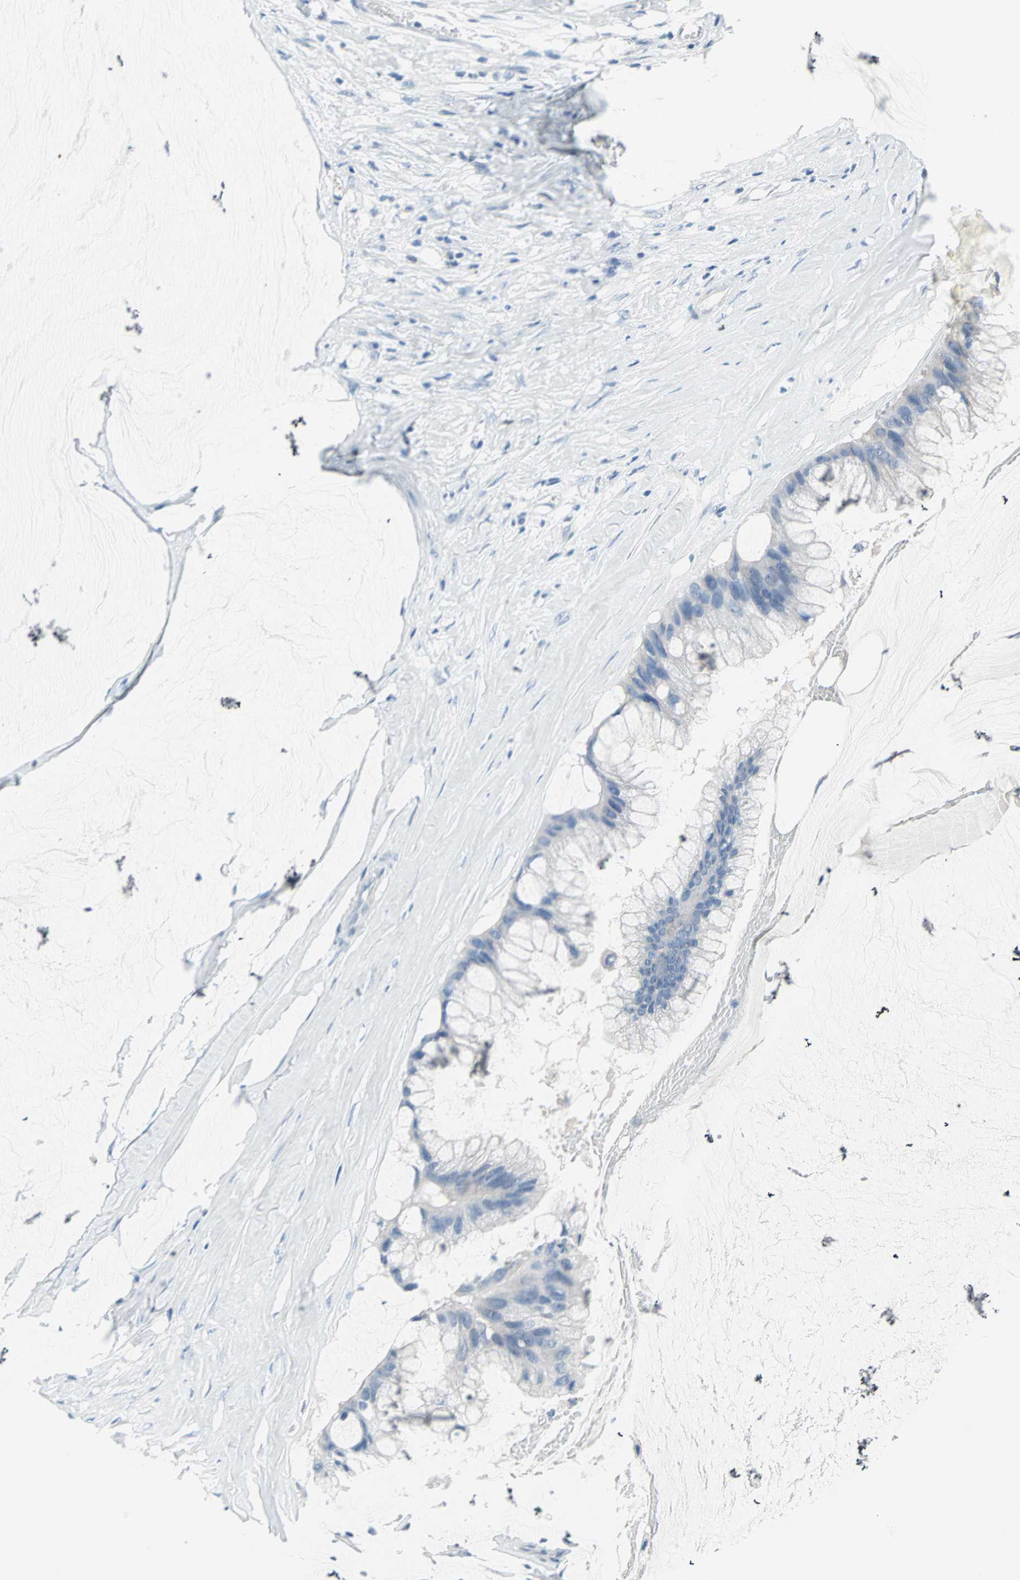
{"staining": {"intensity": "negative", "quantity": "none", "location": "none"}, "tissue": "ovarian cancer", "cell_type": "Tumor cells", "image_type": "cancer", "snomed": [{"axis": "morphology", "description": "Cystadenocarcinoma, mucinous, NOS"}, {"axis": "topography", "description": "Ovary"}], "caption": "High magnification brightfield microscopy of mucinous cystadenocarcinoma (ovarian) stained with DAB (brown) and counterstained with hematoxylin (blue): tumor cells show no significant staining.", "gene": "STX1A", "patient": {"sex": "female", "age": 39}}